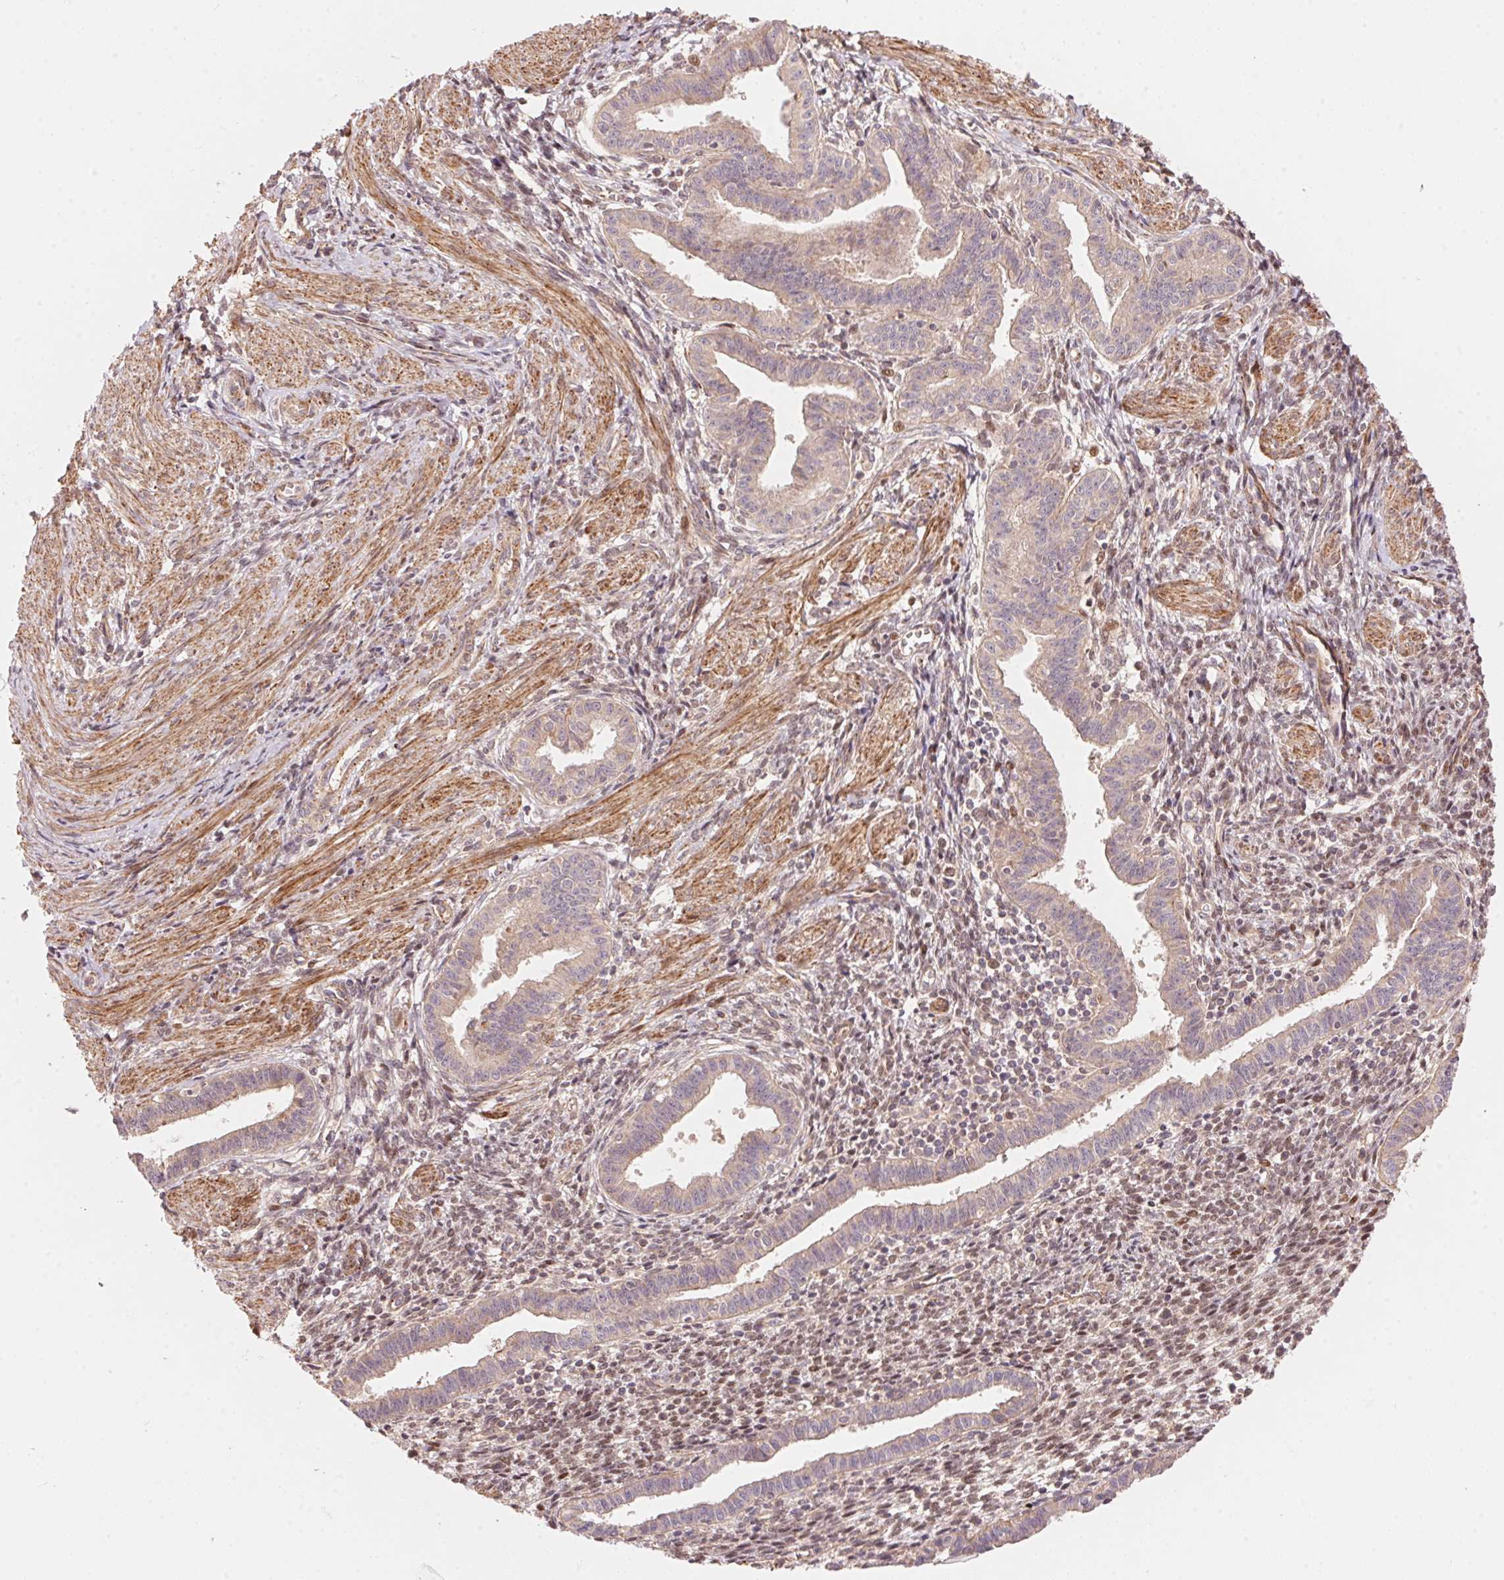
{"staining": {"intensity": "moderate", "quantity": "25%-75%", "location": "nuclear"}, "tissue": "endometrium", "cell_type": "Cells in endometrial stroma", "image_type": "normal", "snomed": [{"axis": "morphology", "description": "Normal tissue, NOS"}, {"axis": "topography", "description": "Endometrium"}], "caption": "An image of endometrium stained for a protein exhibits moderate nuclear brown staining in cells in endometrial stroma. The protein of interest is shown in brown color, while the nuclei are stained blue.", "gene": "TNIP2", "patient": {"sex": "female", "age": 37}}